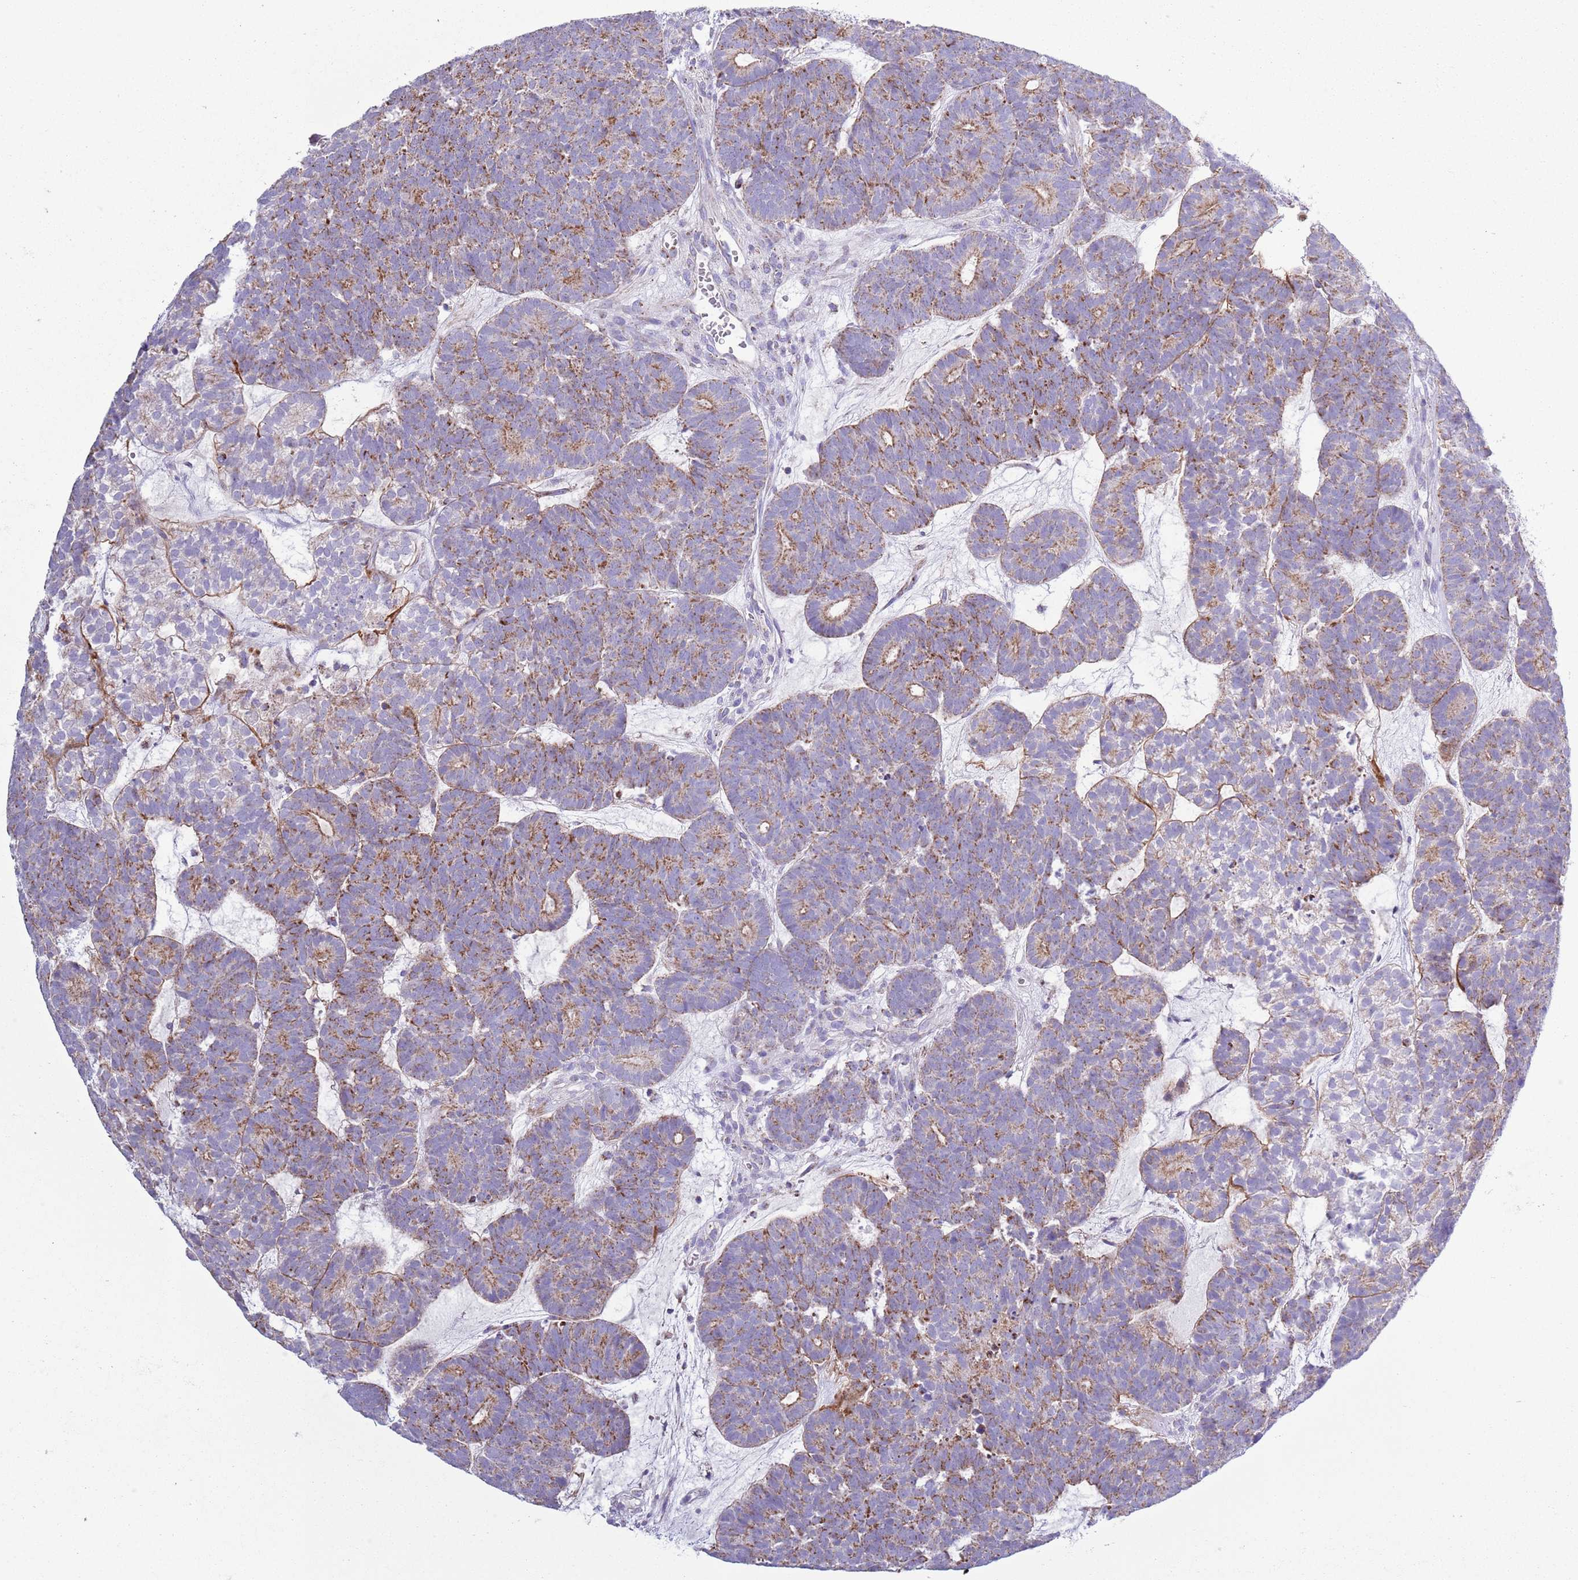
{"staining": {"intensity": "moderate", "quantity": "25%-75%", "location": "cytoplasmic/membranous"}, "tissue": "head and neck cancer", "cell_type": "Tumor cells", "image_type": "cancer", "snomed": [{"axis": "morphology", "description": "Adenocarcinoma, NOS"}, {"axis": "topography", "description": "Head-Neck"}], "caption": "Immunohistochemical staining of head and neck cancer (adenocarcinoma) exhibits medium levels of moderate cytoplasmic/membranous staining in about 25%-75% of tumor cells.", "gene": "ATP6V1B1", "patient": {"sex": "female", "age": 81}}